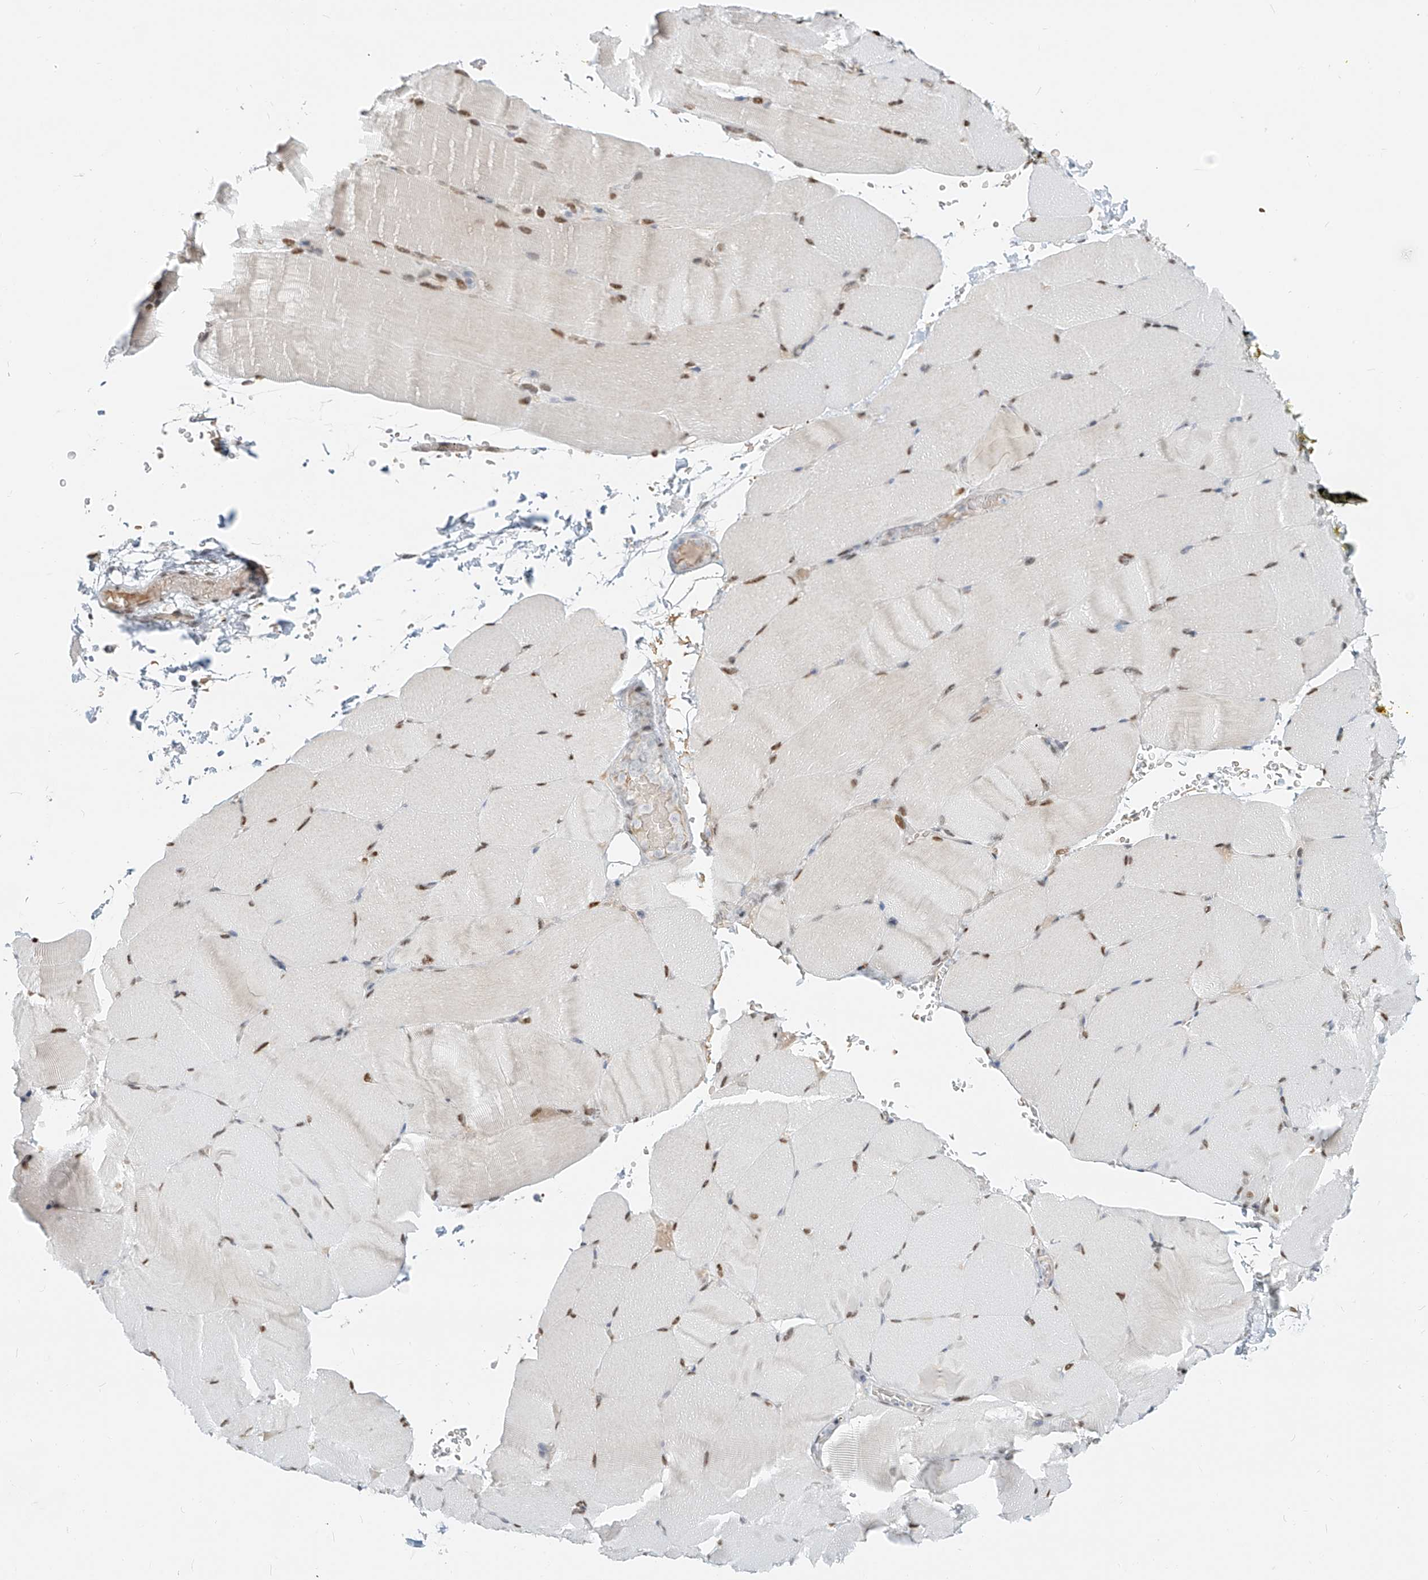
{"staining": {"intensity": "moderate", "quantity": ">75%", "location": "nuclear"}, "tissue": "skeletal muscle", "cell_type": "Myocytes", "image_type": "normal", "snomed": [{"axis": "morphology", "description": "Normal tissue, NOS"}, {"axis": "topography", "description": "Skeletal muscle"}, {"axis": "topography", "description": "Parathyroid gland"}], "caption": "This image reveals immunohistochemistry (IHC) staining of unremarkable skeletal muscle, with medium moderate nuclear staining in about >75% of myocytes.", "gene": "SASH1", "patient": {"sex": "female", "age": 37}}